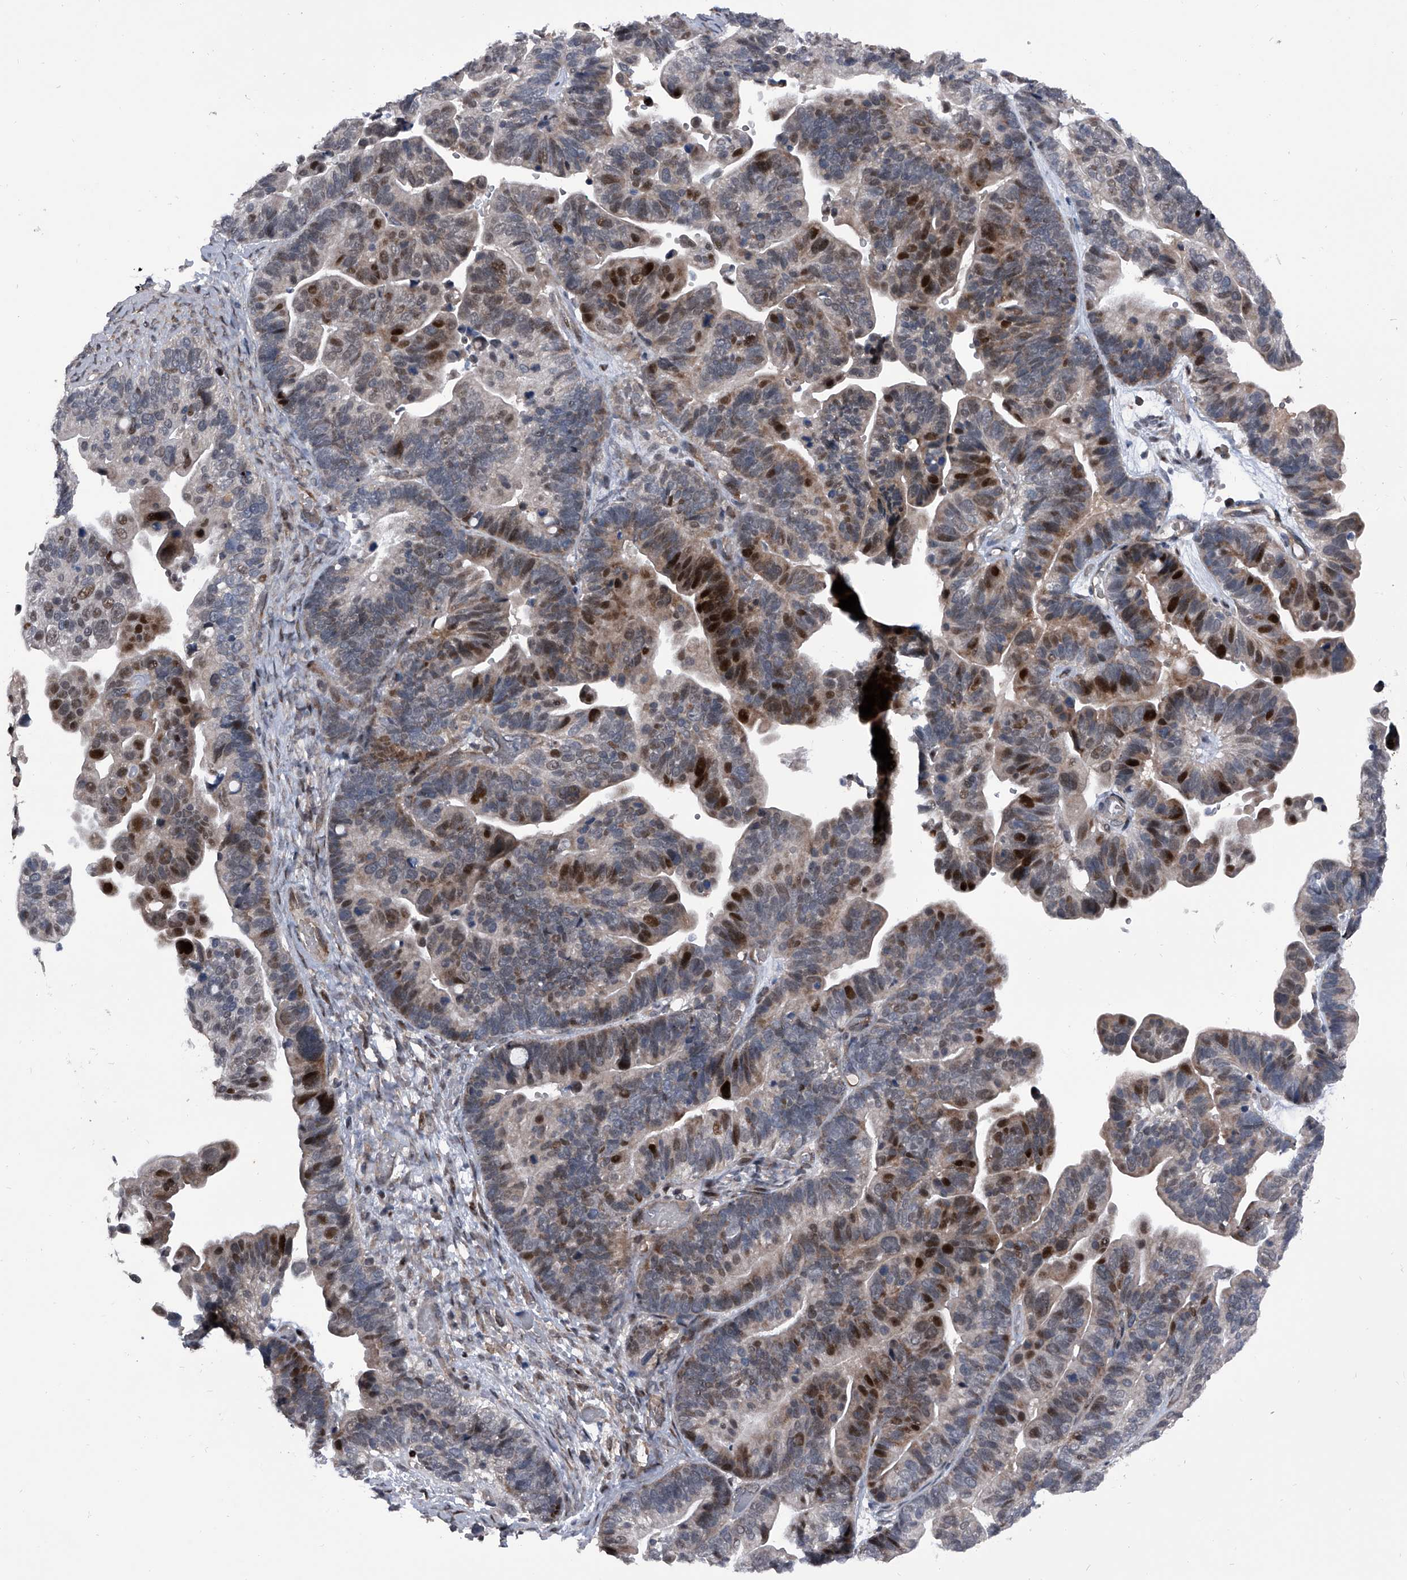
{"staining": {"intensity": "moderate", "quantity": "25%-75%", "location": "nuclear"}, "tissue": "ovarian cancer", "cell_type": "Tumor cells", "image_type": "cancer", "snomed": [{"axis": "morphology", "description": "Cystadenocarcinoma, serous, NOS"}, {"axis": "topography", "description": "Ovary"}], "caption": "Protein staining by immunohistochemistry (IHC) demonstrates moderate nuclear expression in about 25%-75% of tumor cells in serous cystadenocarcinoma (ovarian).", "gene": "ELK4", "patient": {"sex": "female", "age": 56}}